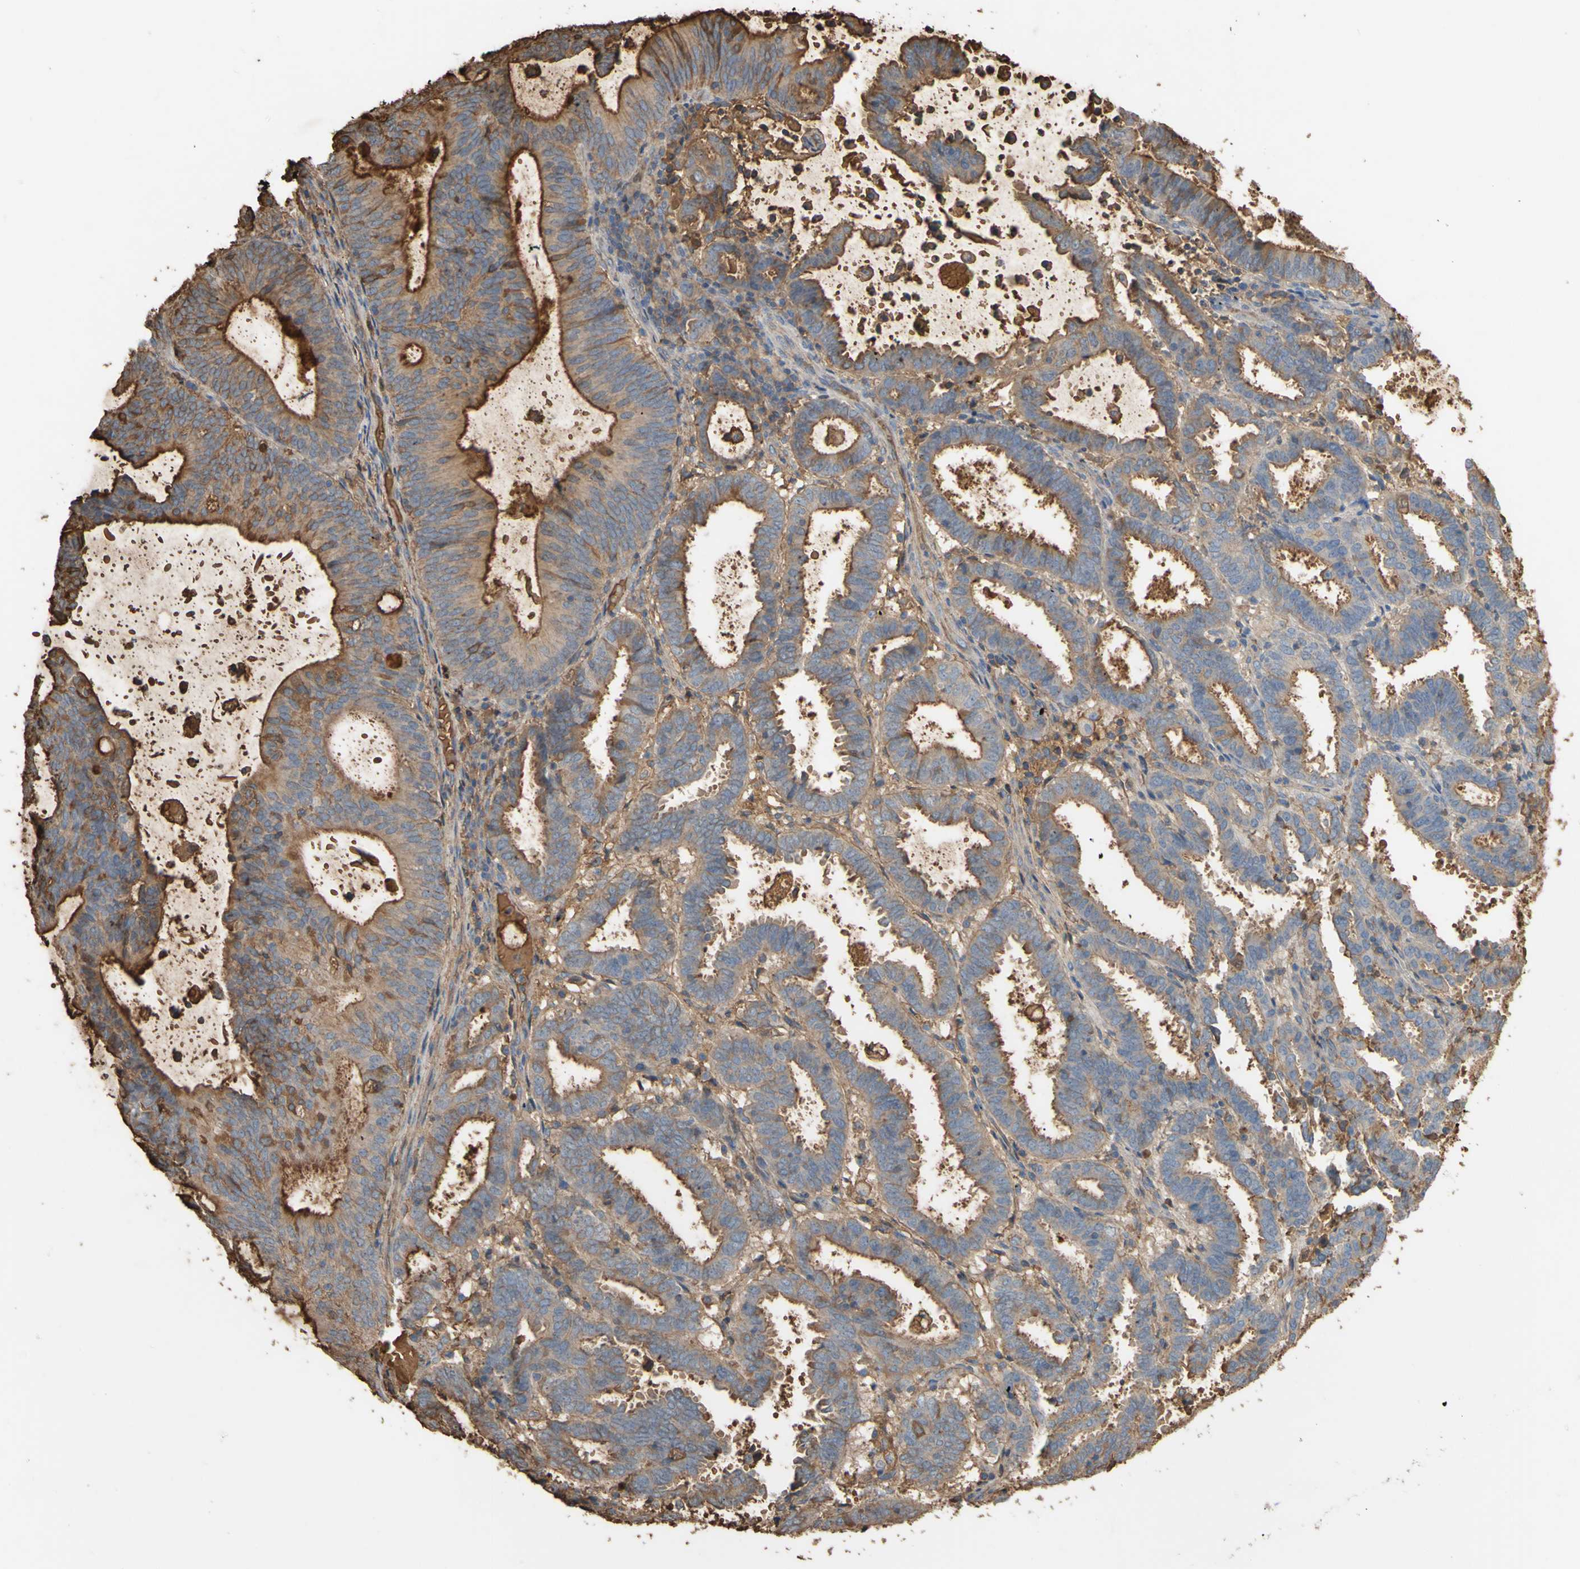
{"staining": {"intensity": "moderate", "quantity": "25%-75%", "location": "cytoplasmic/membranous"}, "tissue": "endometrial cancer", "cell_type": "Tumor cells", "image_type": "cancer", "snomed": [{"axis": "morphology", "description": "Adenocarcinoma, NOS"}, {"axis": "topography", "description": "Uterus"}], "caption": "Human endometrial cancer (adenocarcinoma) stained with a protein marker displays moderate staining in tumor cells.", "gene": "PTGDS", "patient": {"sex": "female", "age": 83}}